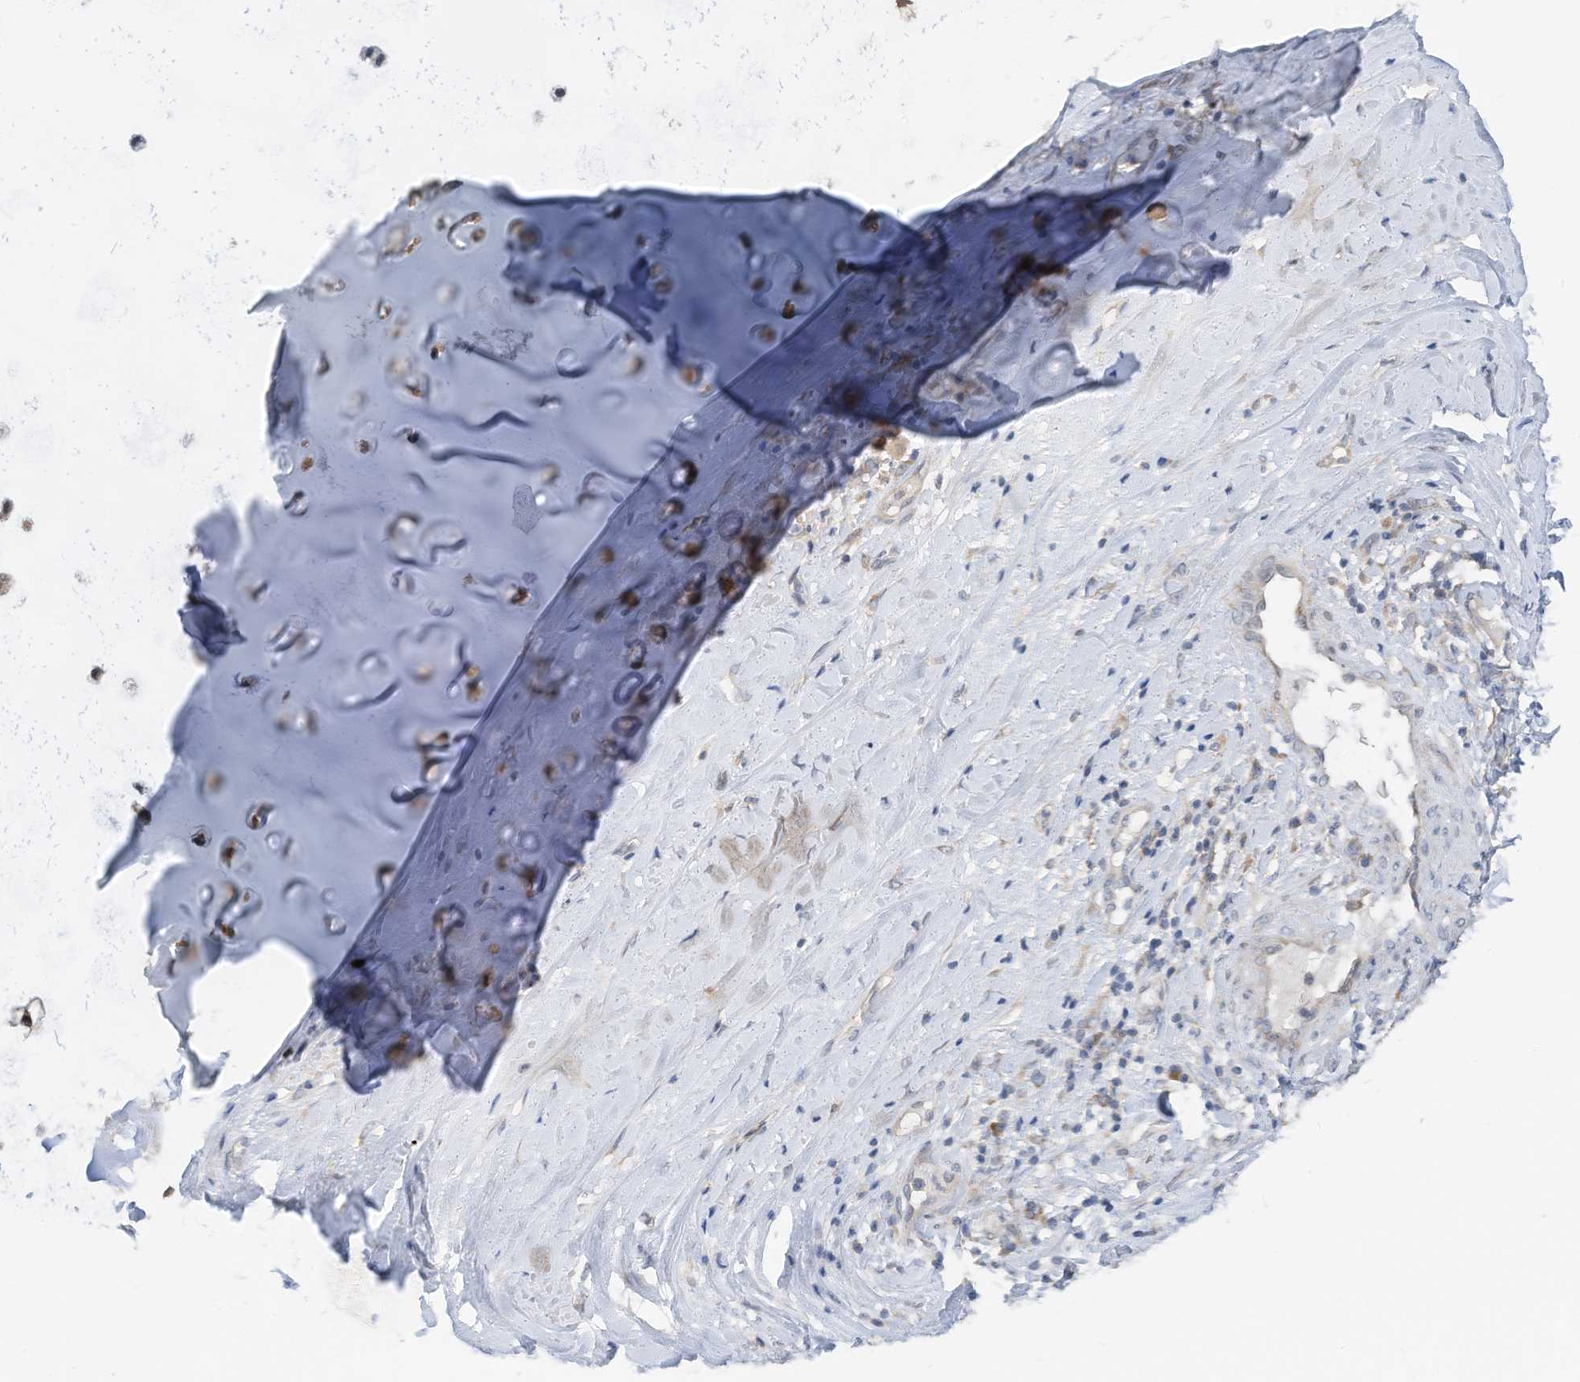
{"staining": {"intensity": "negative", "quantity": "none", "location": "none"}, "tissue": "adipose tissue", "cell_type": "Adipocytes", "image_type": "normal", "snomed": [{"axis": "morphology", "description": "Normal tissue, NOS"}, {"axis": "morphology", "description": "Basal cell carcinoma"}, {"axis": "topography", "description": "Cartilage tissue"}, {"axis": "topography", "description": "Nasopharynx"}, {"axis": "topography", "description": "Oral tissue"}], "caption": "Adipocytes show no significant positivity in benign adipose tissue. (Brightfield microscopy of DAB IHC at high magnification).", "gene": "LDAH", "patient": {"sex": "female", "age": 77}}